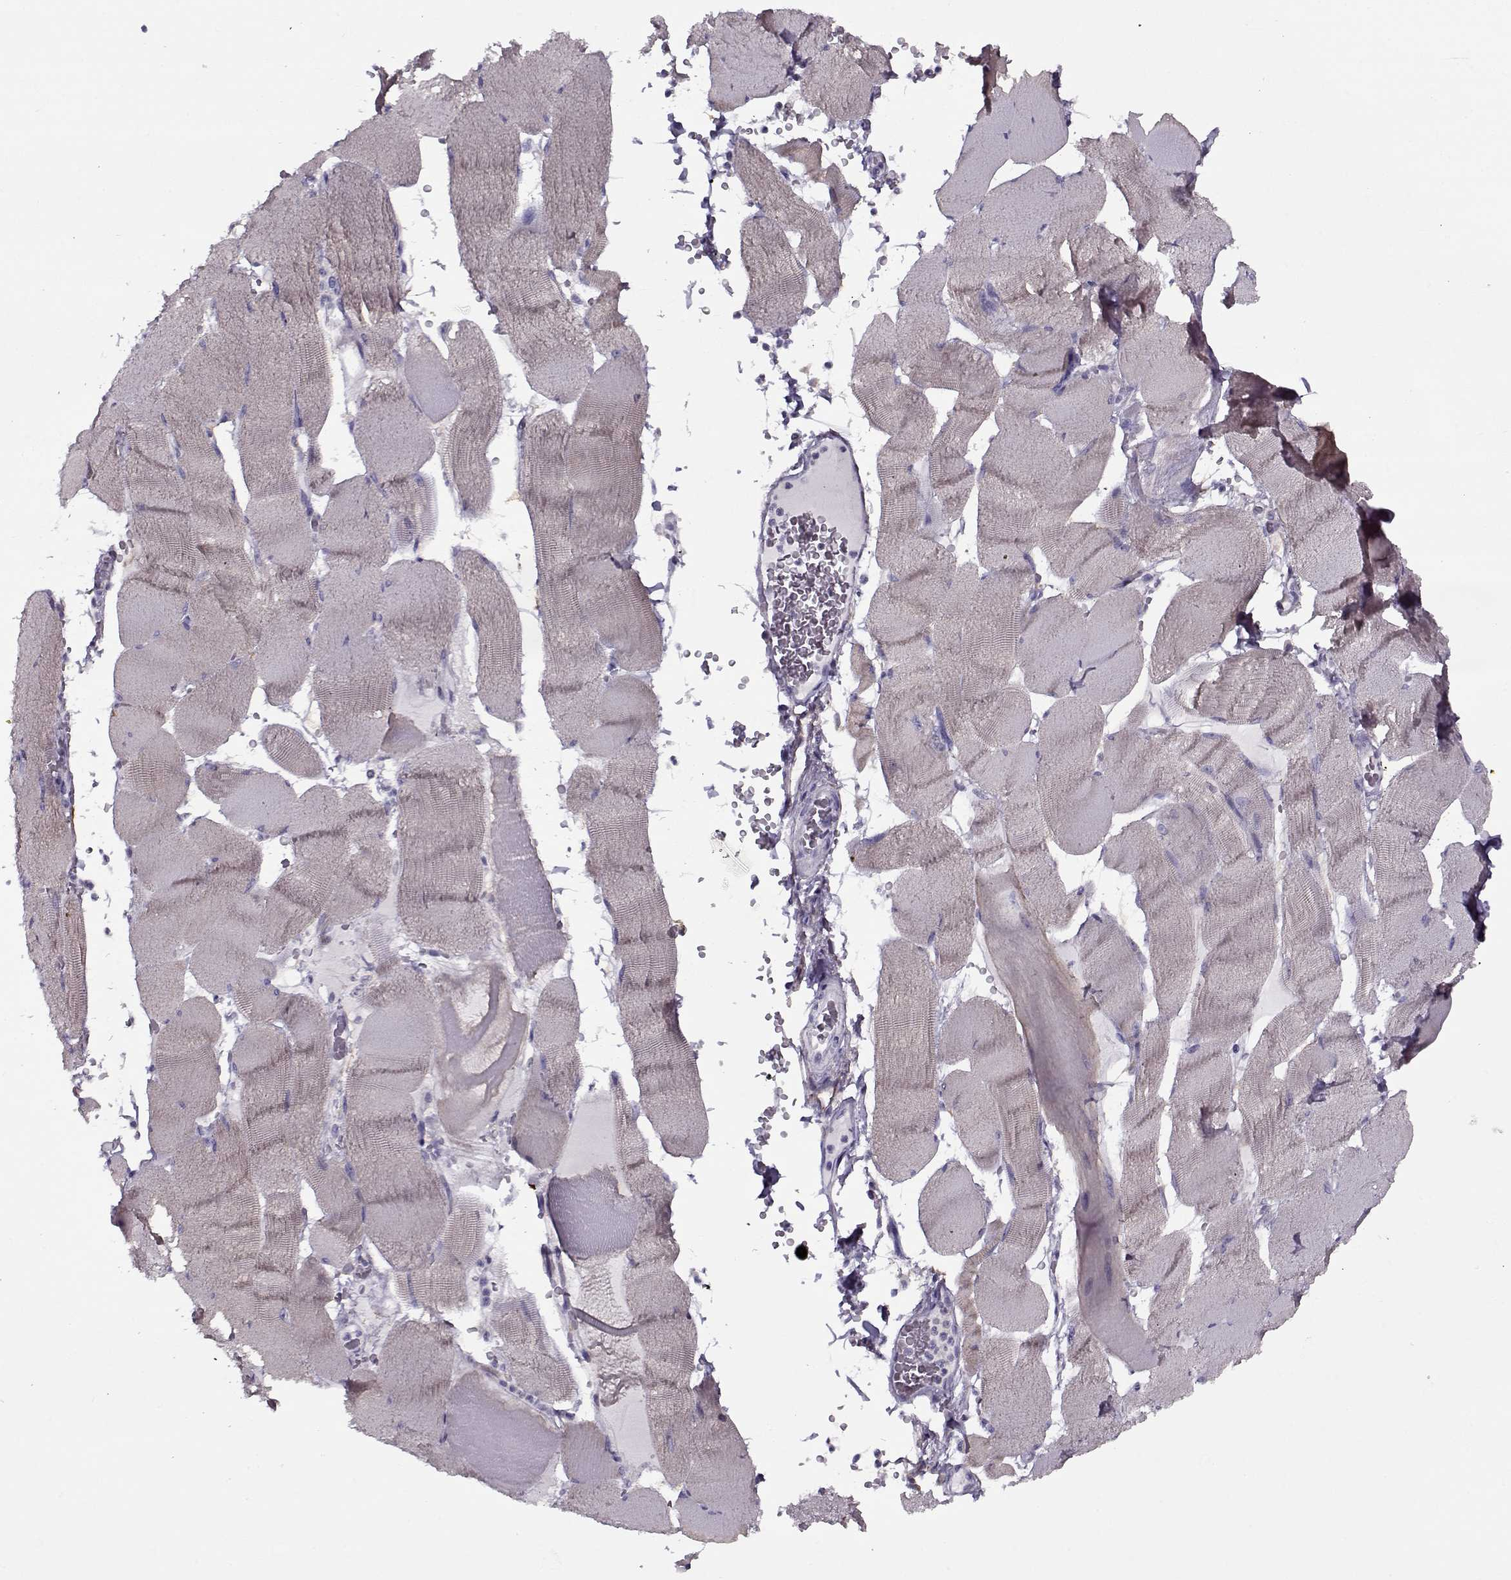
{"staining": {"intensity": "negative", "quantity": "none", "location": "none"}, "tissue": "skeletal muscle", "cell_type": "Myocytes", "image_type": "normal", "snomed": [{"axis": "morphology", "description": "Normal tissue, NOS"}, {"axis": "topography", "description": "Skeletal muscle"}], "caption": "The immunohistochemistry (IHC) micrograph has no significant staining in myocytes of skeletal muscle.", "gene": "PP2D1", "patient": {"sex": "male", "age": 56}}